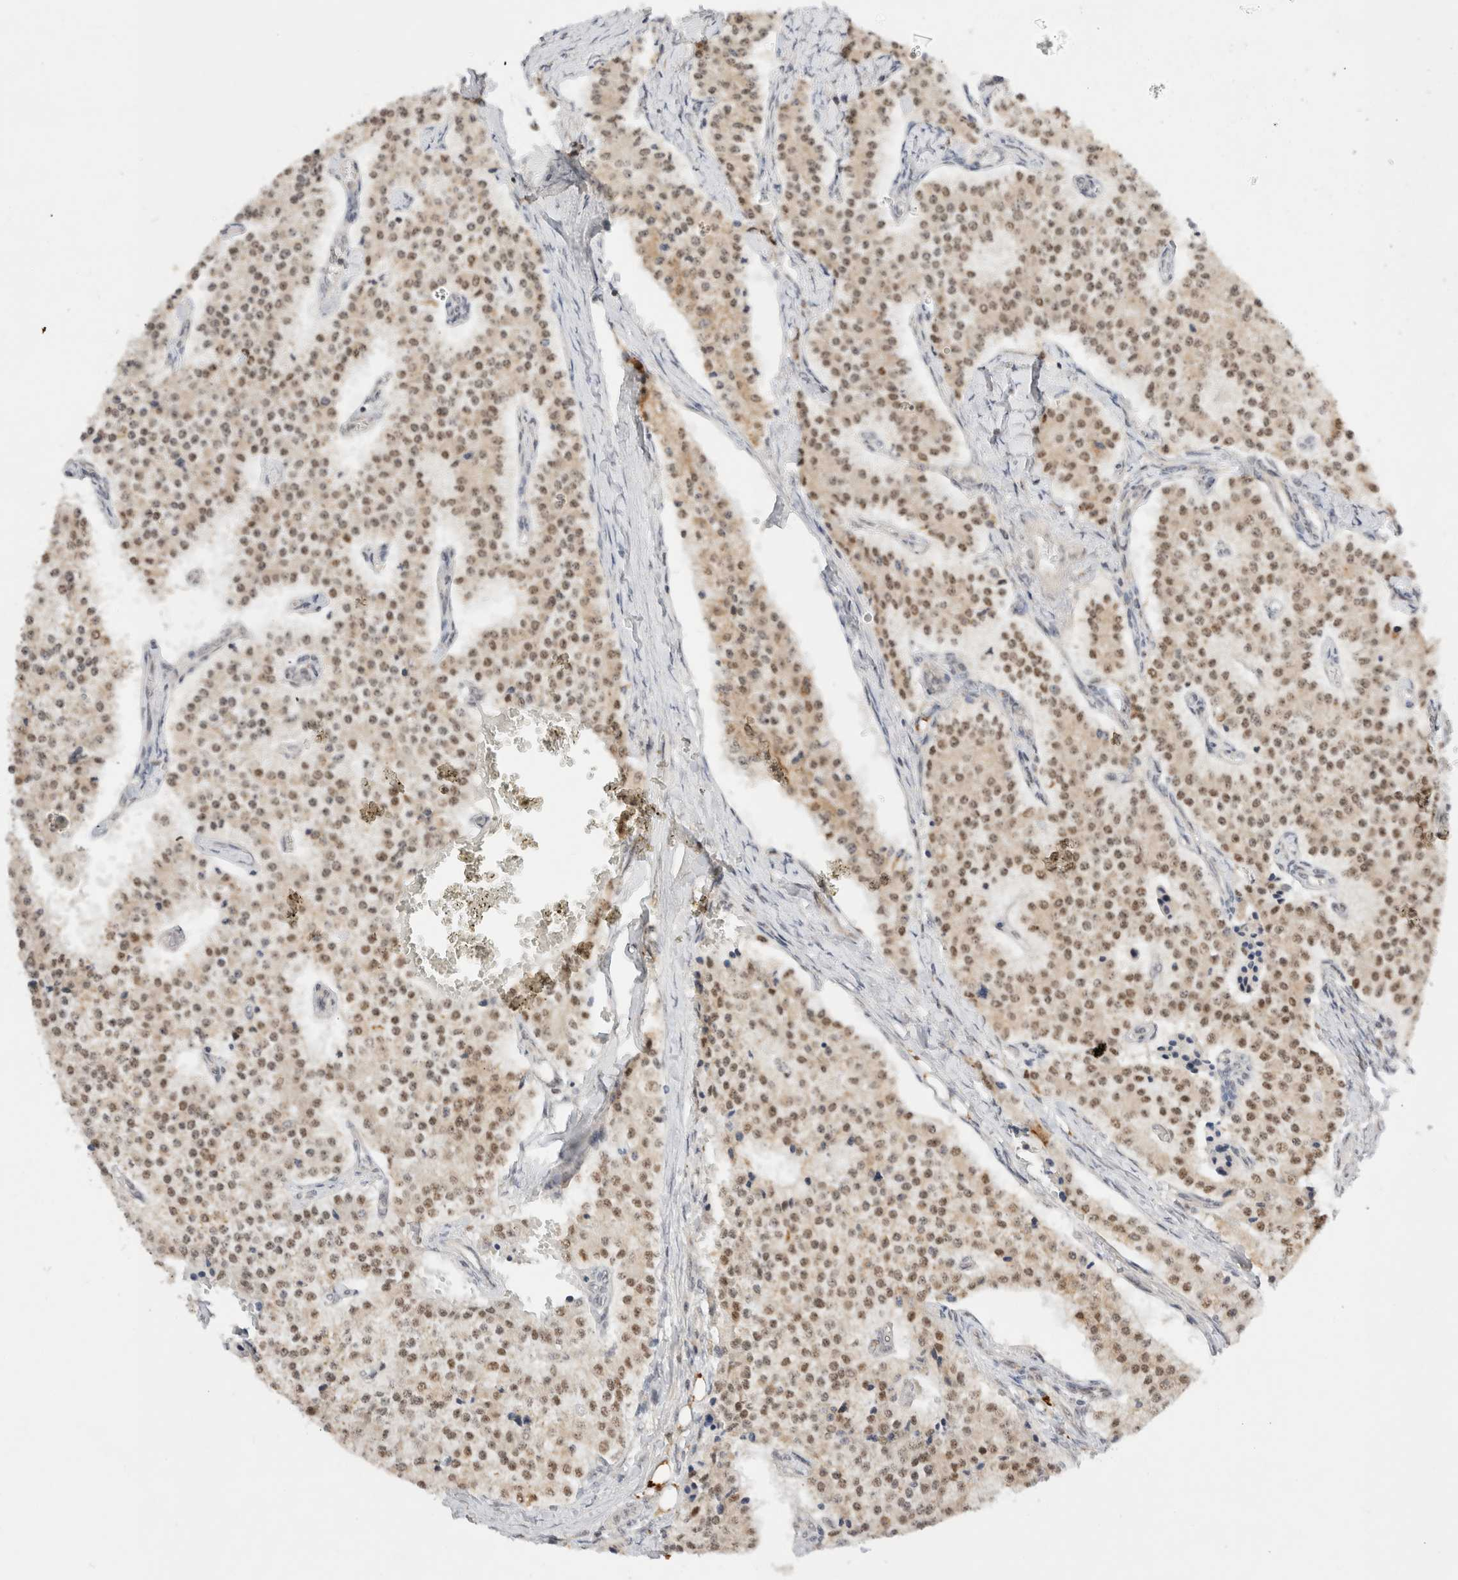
{"staining": {"intensity": "moderate", "quantity": ">75%", "location": "nuclear"}, "tissue": "carcinoid", "cell_type": "Tumor cells", "image_type": "cancer", "snomed": [{"axis": "morphology", "description": "Carcinoid, malignant, NOS"}, {"axis": "topography", "description": "Colon"}], "caption": "Immunohistochemistry of human carcinoid (malignant) reveals medium levels of moderate nuclear positivity in about >75% of tumor cells.", "gene": "GTF2I", "patient": {"sex": "female", "age": 52}}